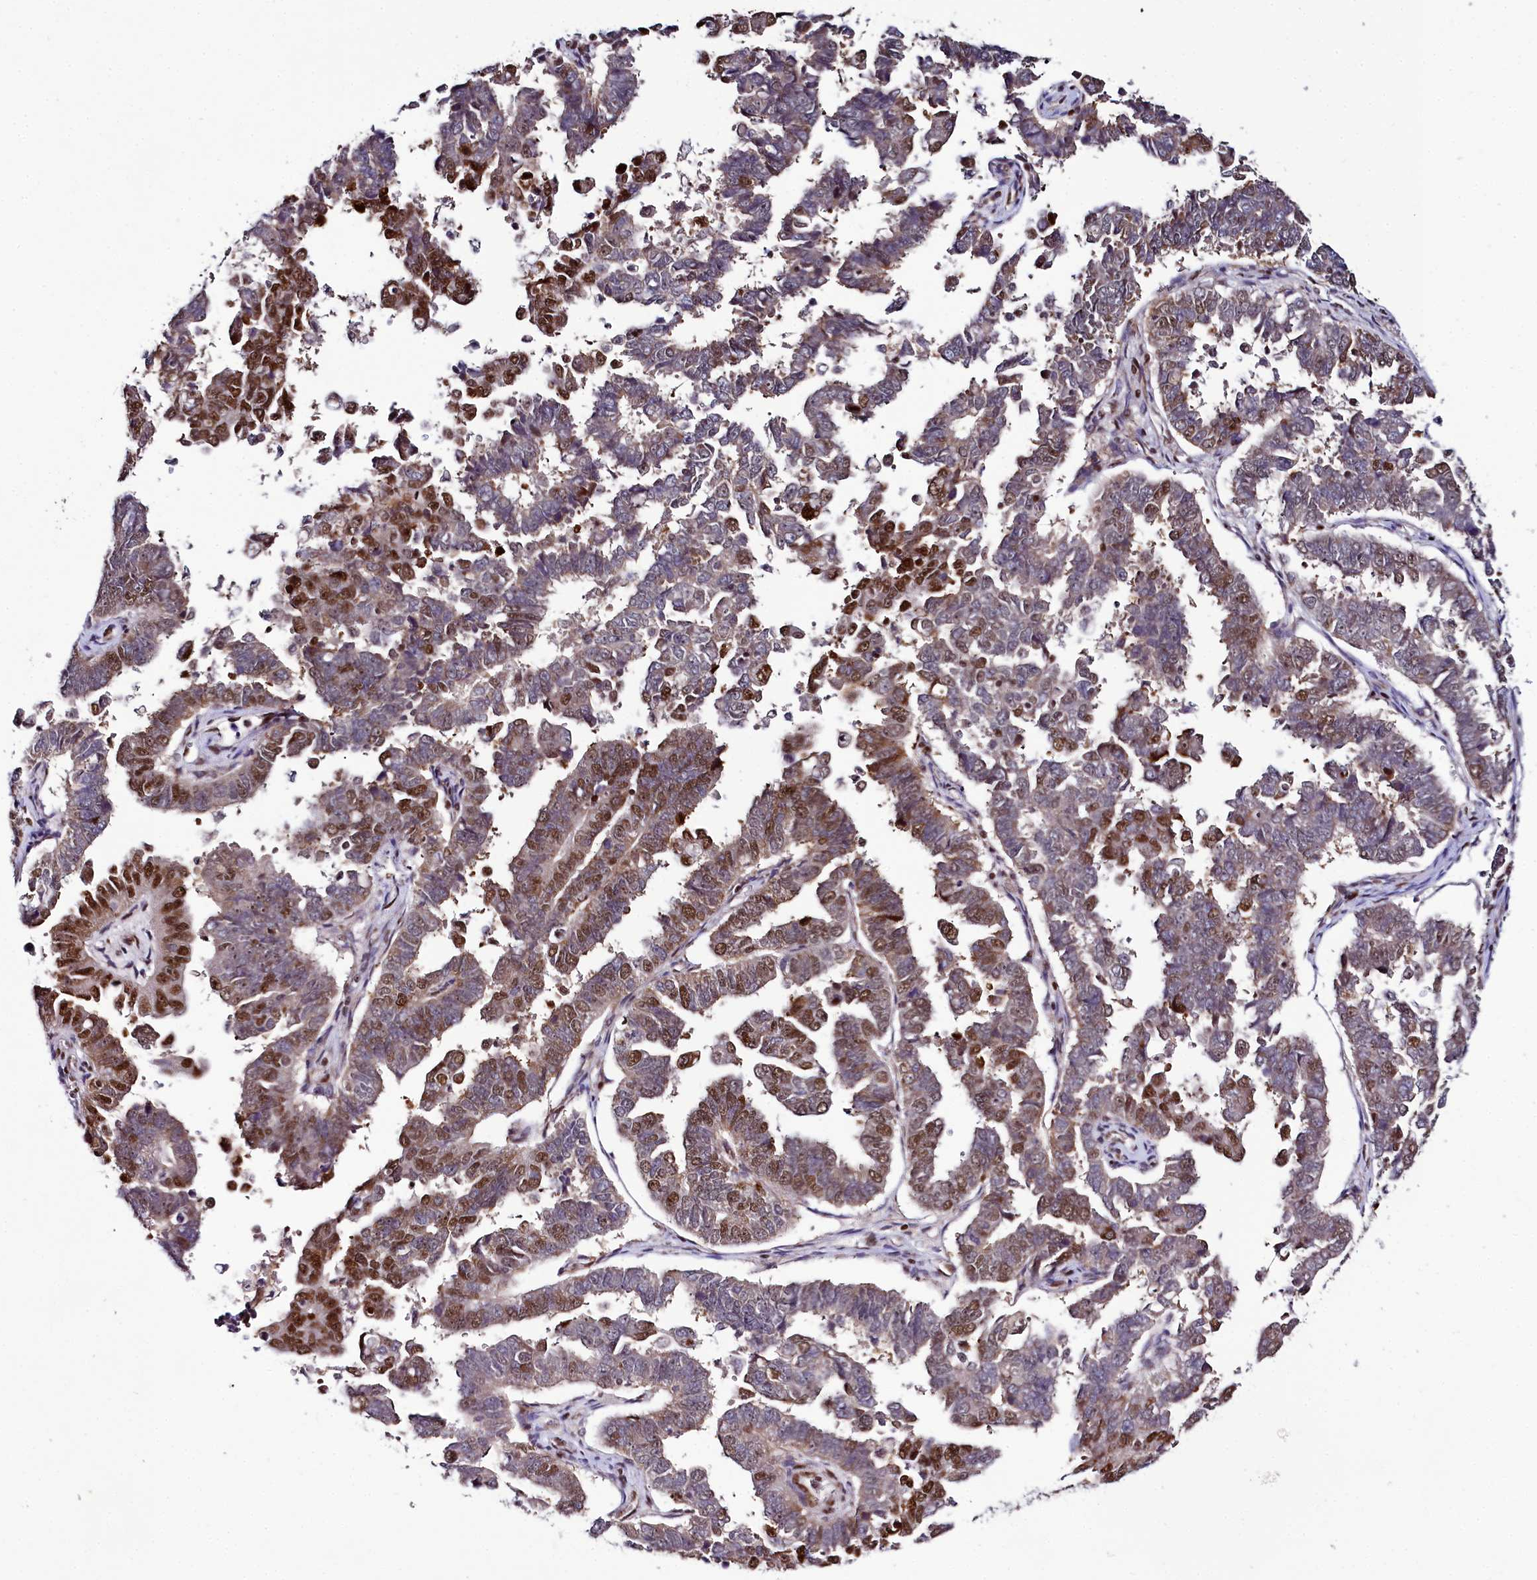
{"staining": {"intensity": "moderate", "quantity": ">75%", "location": "cytoplasmic/membranous,nuclear"}, "tissue": "endometrial cancer", "cell_type": "Tumor cells", "image_type": "cancer", "snomed": [{"axis": "morphology", "description": "Adenocarcinoma, NOS"}, {"axis": "topography", "description": "Endometrium"}], "caption": "A brown stain labels moderate cytoplasmic/membranous and nuclear staining of a protein in endometrial cancer tumor cells. The staining was performed using DAB, with brown indicating positive protein expression. Nuclei are stained blue with hematoxylin.", "gene": "TCOF1", "patient": {"sex": "female", "age": 75}}